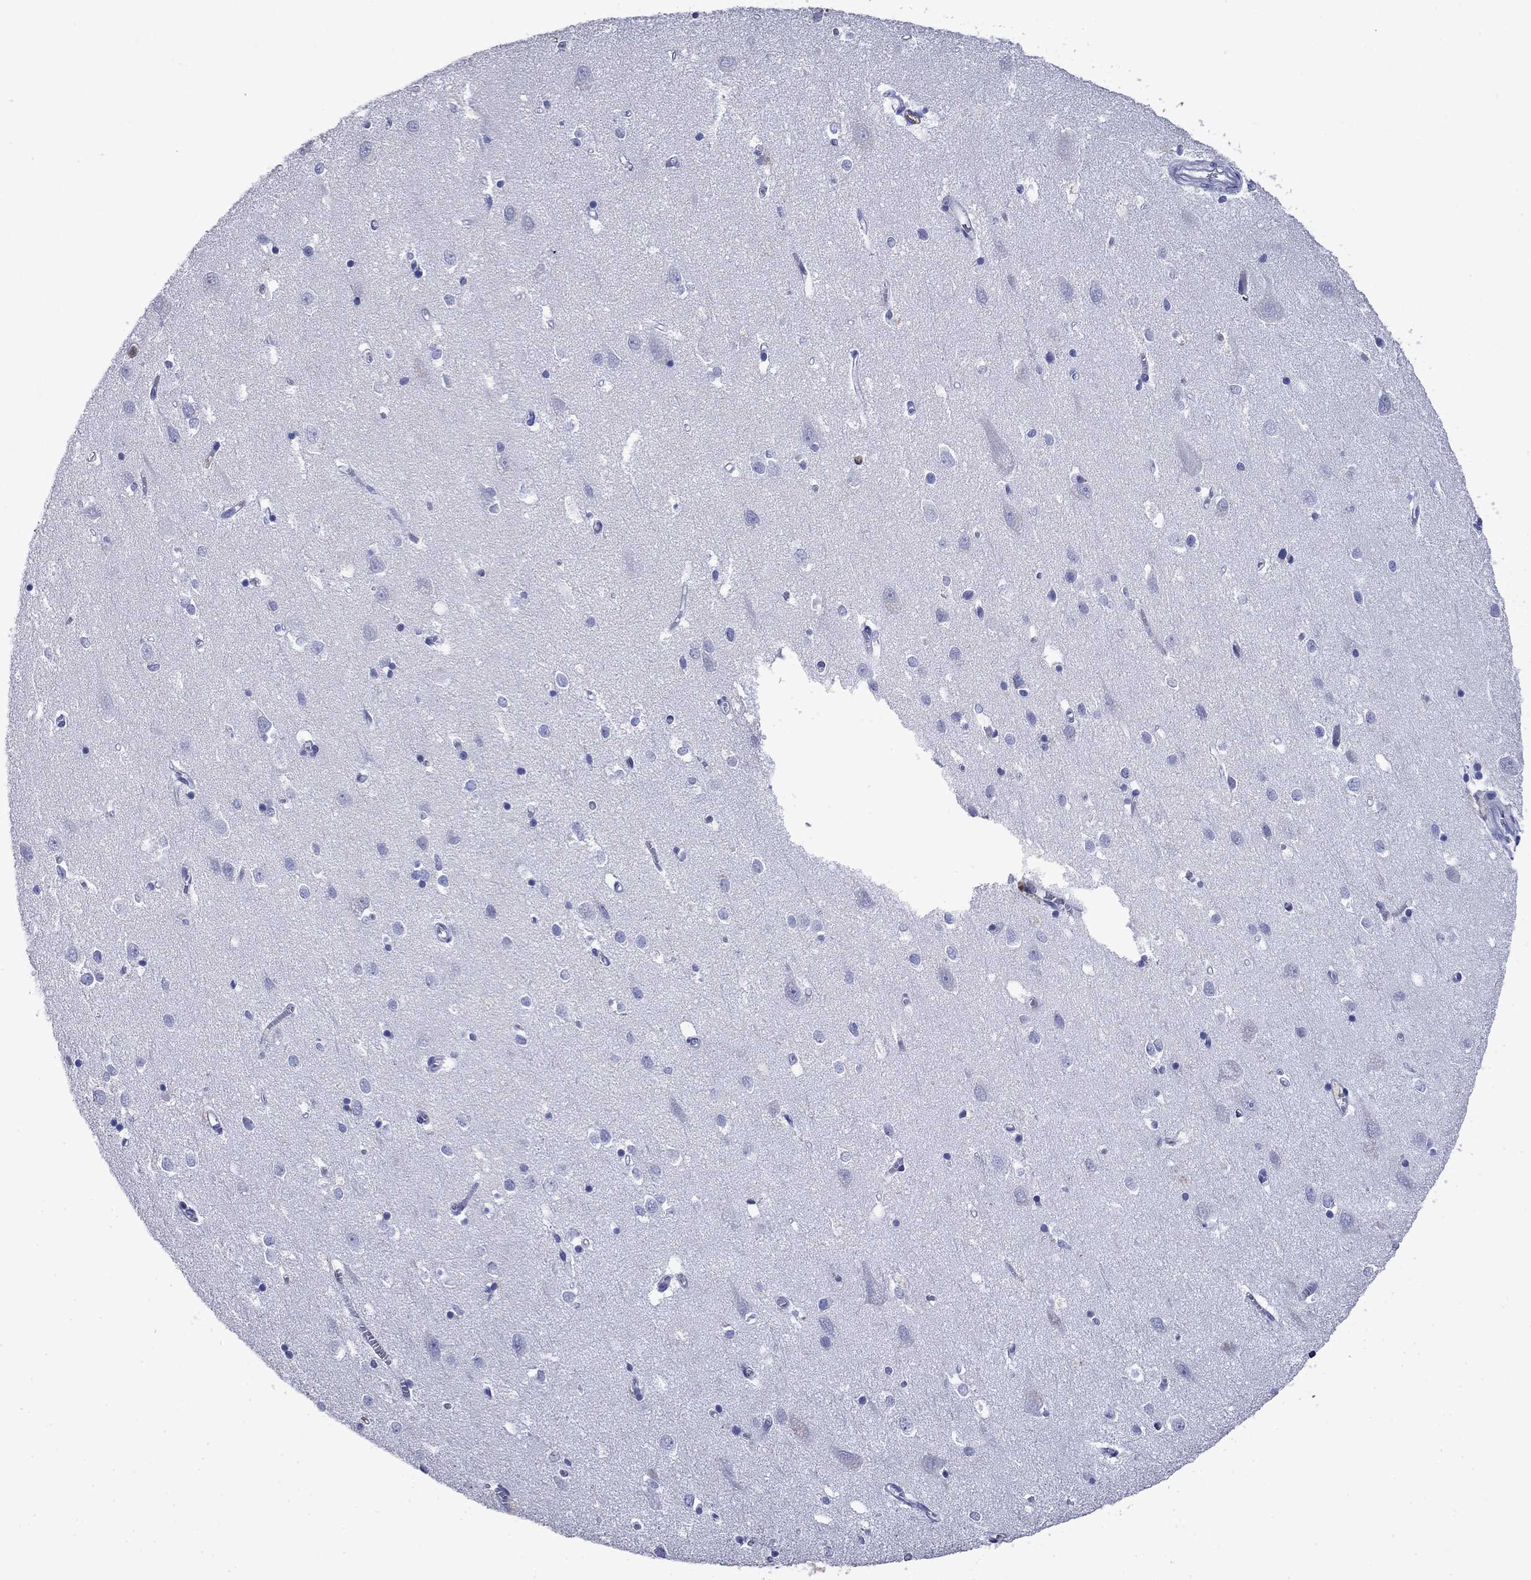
{"staining": {"intensity": "negative", "quantity": "none", "location": "none"}, "tissue": "cerebral cortex", "cell_type": "Endothelial cells", "image_type": "normal", "snomed": [{"axis": "morphology", "description": "Normal tissue, NOS"}, {"axis": "topography", "description": "Cerebral cortex"}], "caption": "Immunohistochemical staining of normal human cerebral cortex reveals no significant expression in endothelial cells. The staining is performed using DAB (3,3'-diaminobenzidine) brown chromogen with nuclei counter-stained in using hematoxylin.", "gene": "TFR2", "patient": {"sex": "male", "age": 70}}